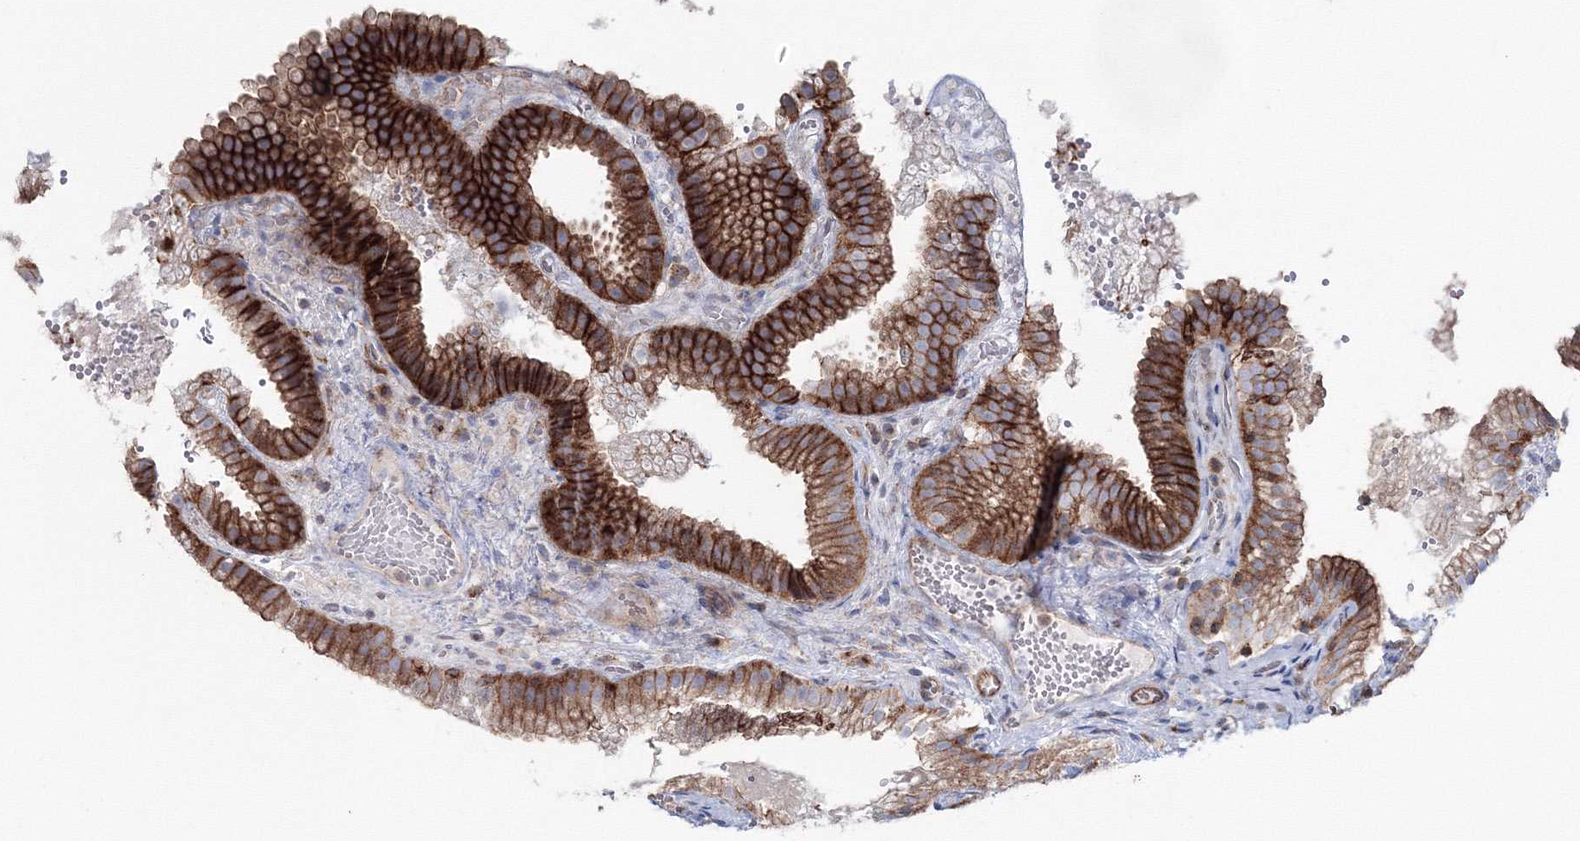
{"staining": {"intensity": "strong", "quantity": ">75%", "location": "cytoplasmic/membranous"}, "tissue": "gallbladder", "cell_type": "Glandular cells", "image_type": "normal", "snomed": [{"axis": "morphology", "description": "Normal tissue, NOS"}, {"axis": "topography", "description": "Gallbladder"}], "caption": "About >75% of glandular cells in unremarkable gallbladder reveal strong cytoplasmic/membranous protein staining as visualized by brown immunohistochemical staining.", "gene": "GGA2", "patient": {"sex": "female", "age": 30}}